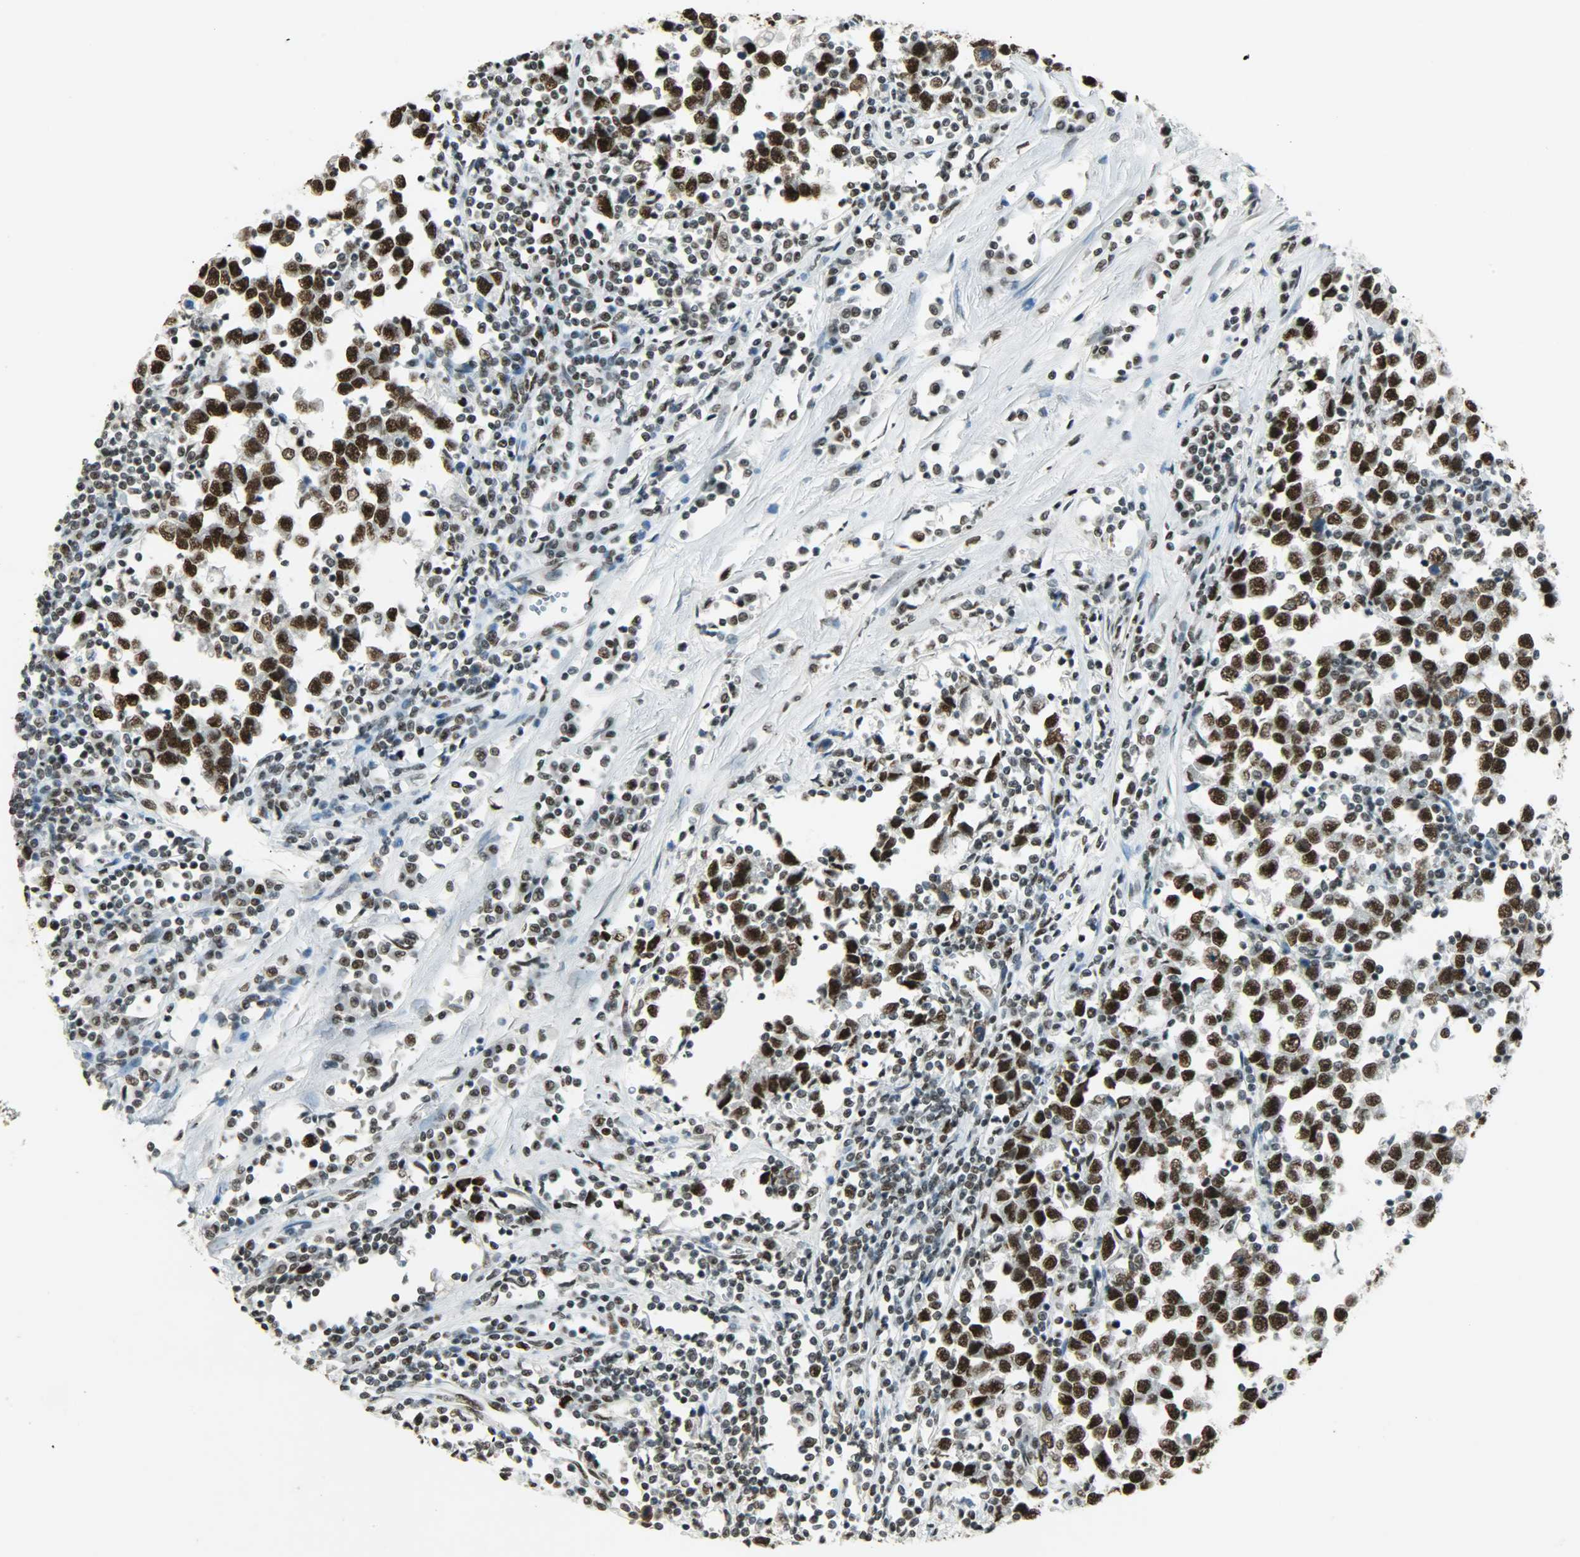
{"staining": {"intensity": "strong", "quantity": ">75%", "location": "nuclear"}, "tissue": "testis cancer", "cell_type": "Tumor cells", "image_type": "cancer", "snomed": [{"axis": "morphology", "description": "Seminoma, NOS"}, {"axis": "topography", "description": "Testis"}], "caption": "The photomicrograph exhibits staining of testis cancer, revealing strong nuclear protein expression (brown color) within tumor cells.", "gene": "MYEF2", "patient": {"sex": "male", "age": 43}}